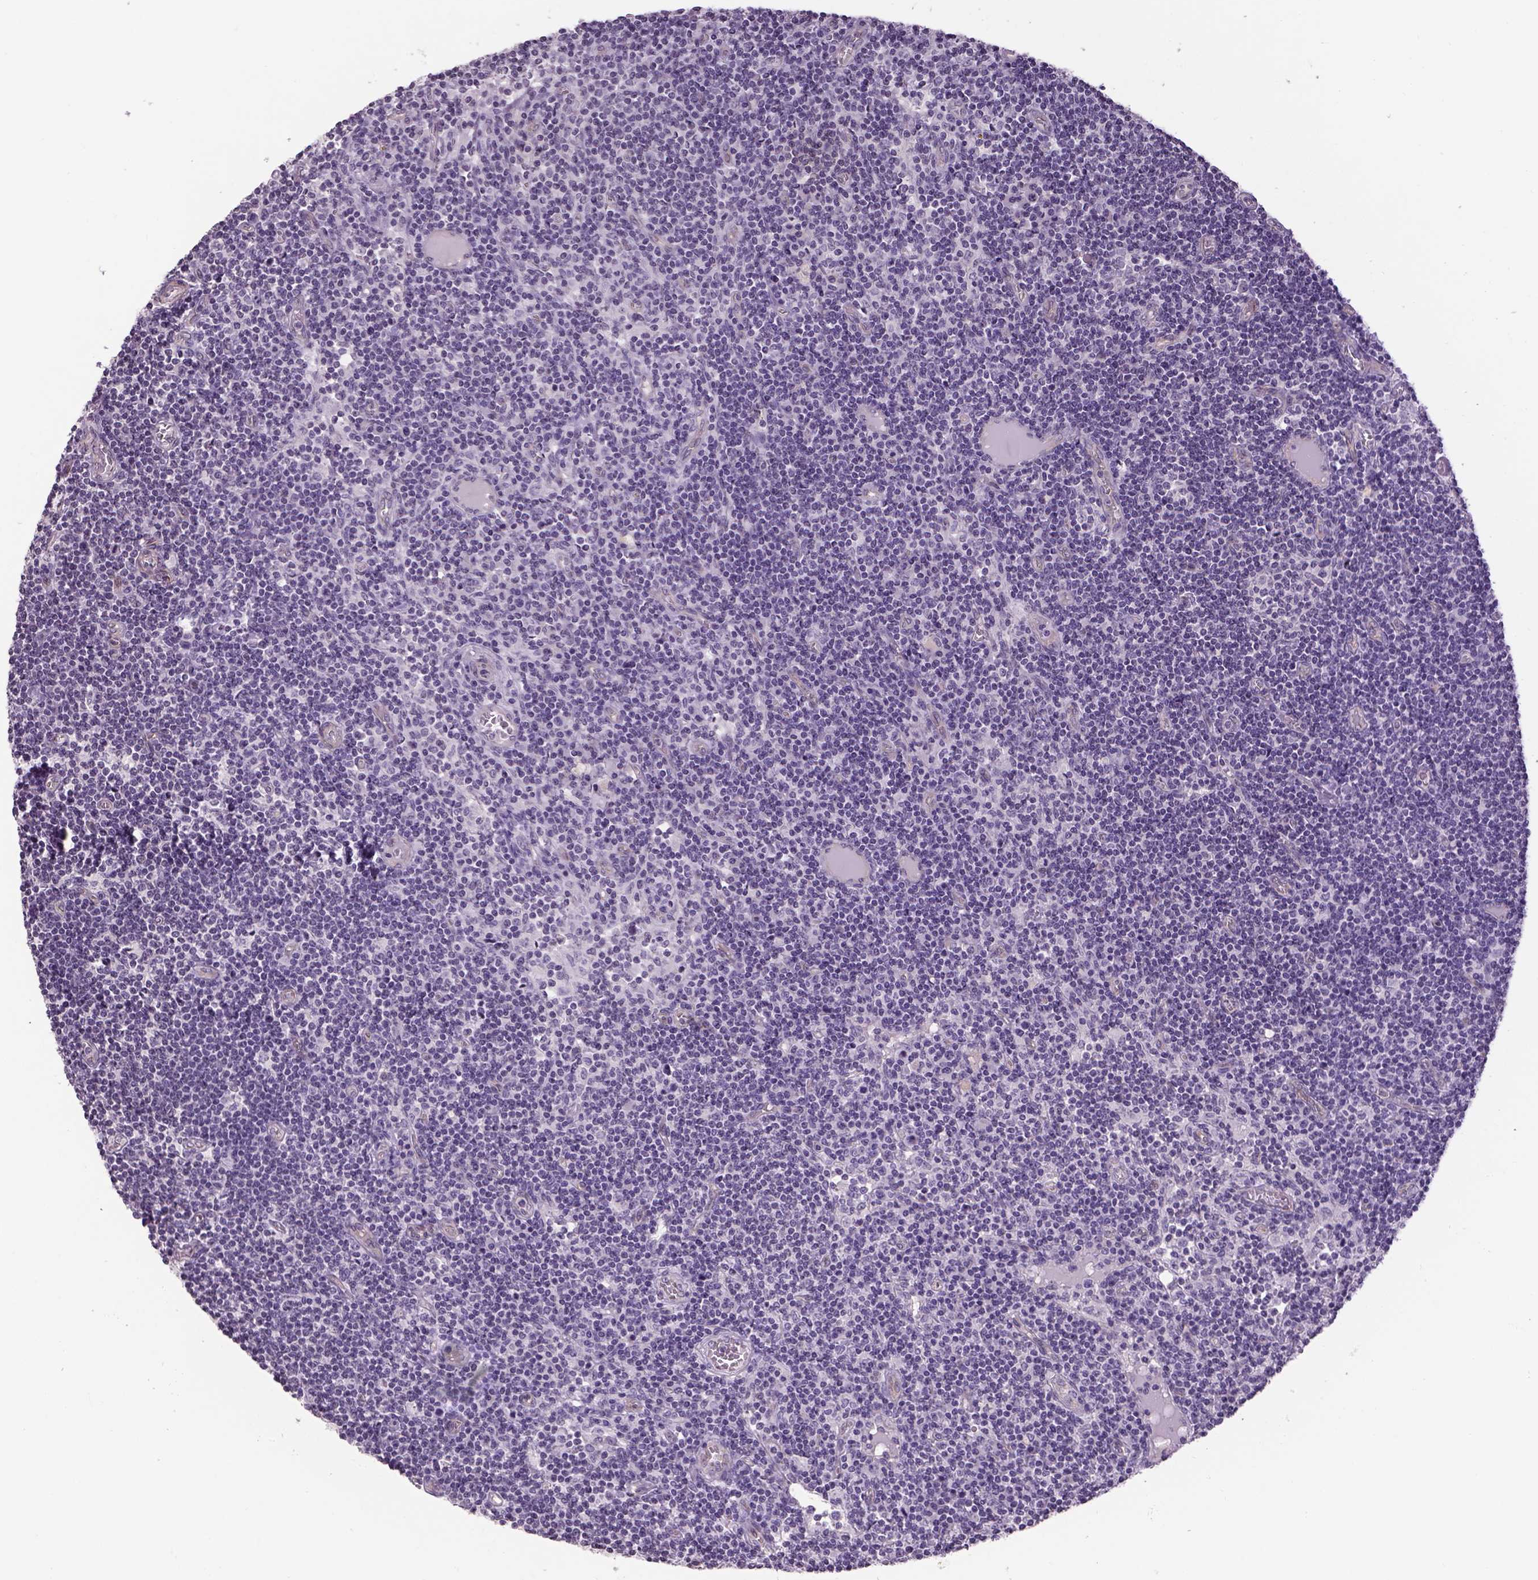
{"staining": {"intensity": "negative", "quantity": "none", "location": "none"}, "tissue": "lymph node", "cell_type": "Germinal center cells", "image_type": "normal", "snomed": [{"axis": "morphology", "description": "Normal tissue, NOS"}, {"axis": "topography", "description": "Lymph node"}], "caption": "This is a photomicrograph of immunohistochemistry staining of normal lymph node, which shows no staining in germinal center cells.", "gene": "PRRT1", "patient": {"sex": "female", "age": 72}}